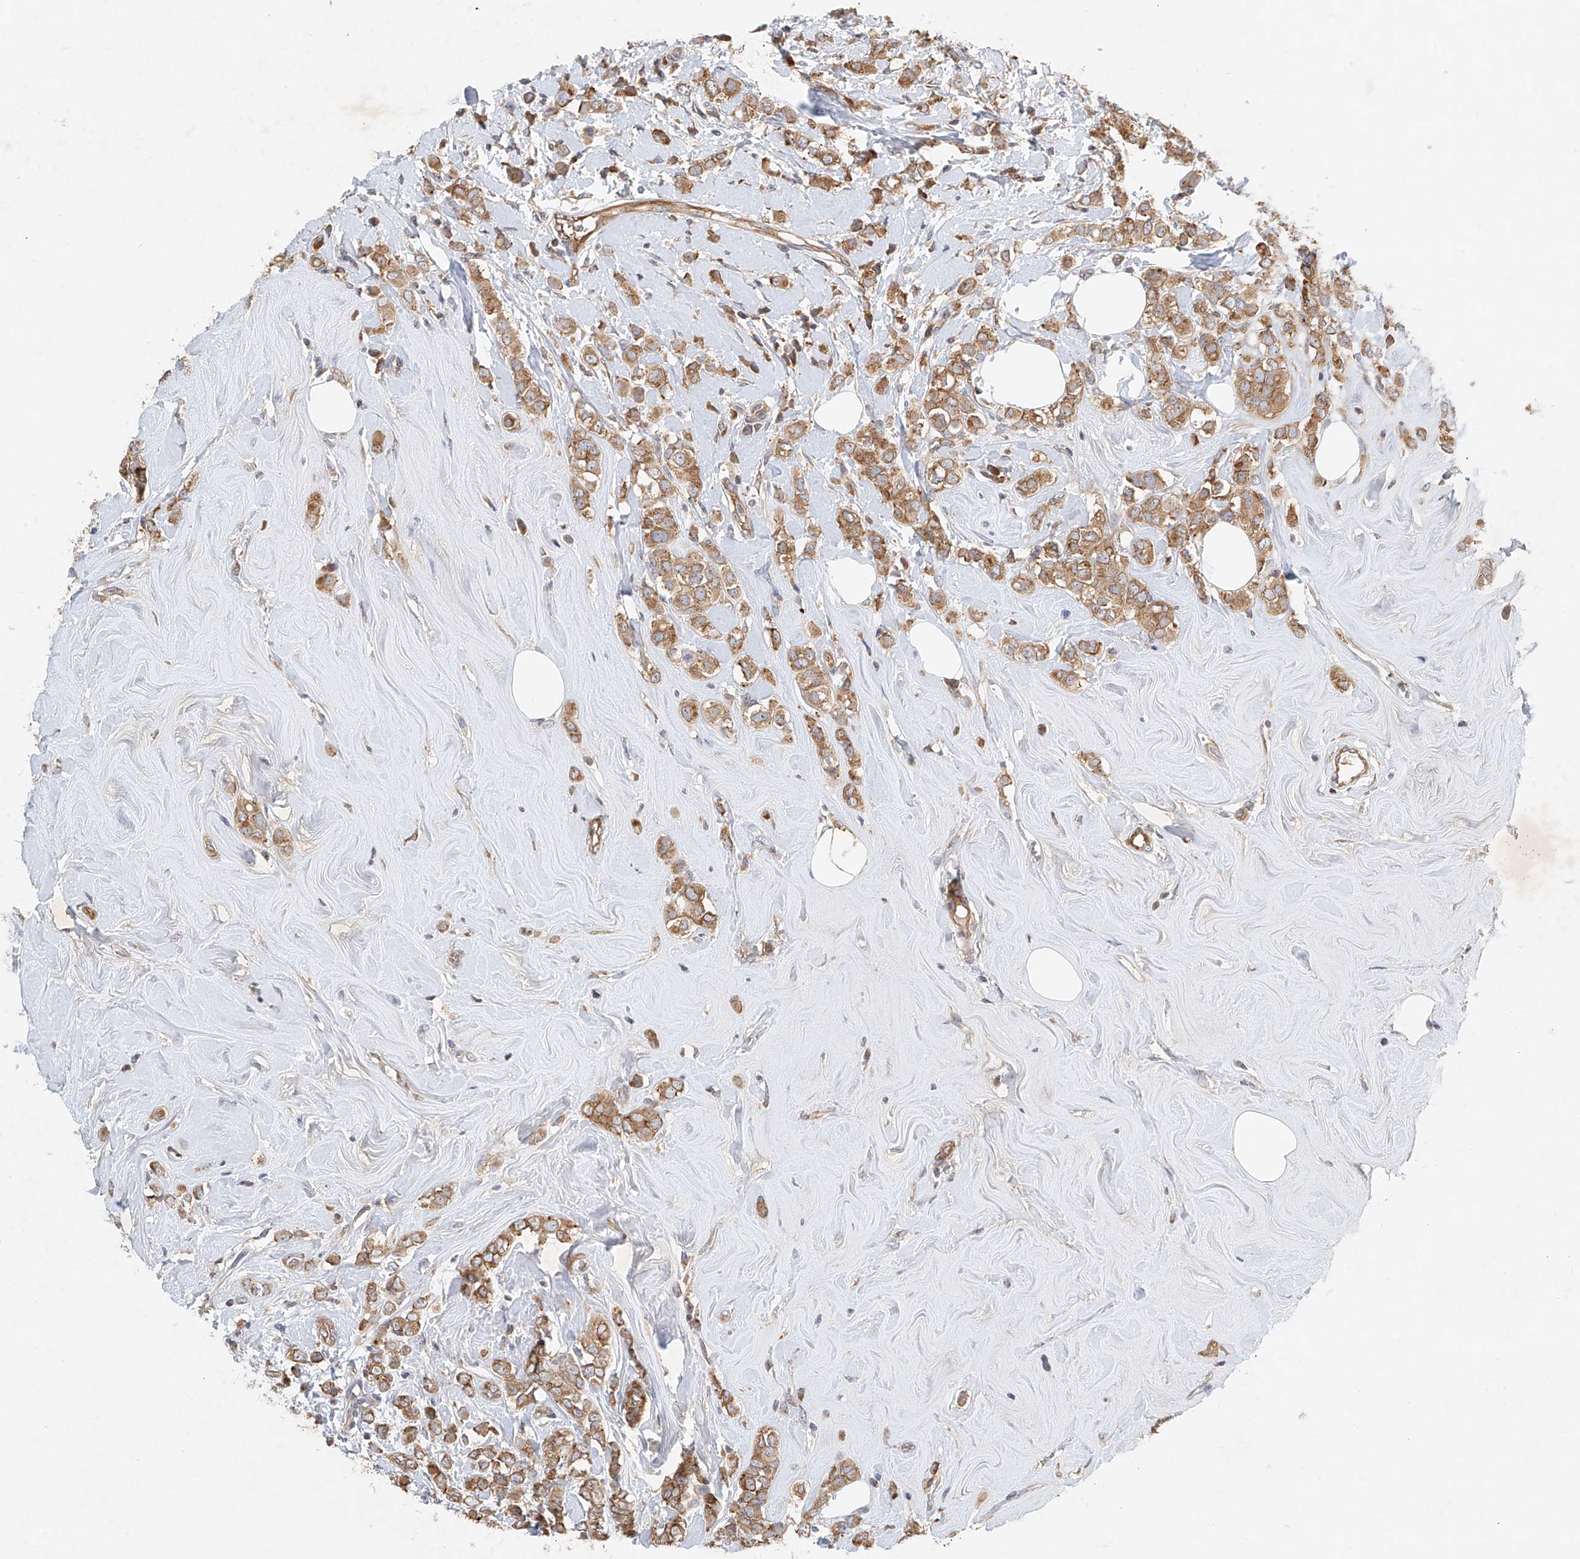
{"staining": {"intensity": "moderate", "quantity": ">75%", "location": "cytoplasmic/membranous"}, "tissue": "breast cancer", "cell_type": "Tumor cells", "image_type": "cancer", "snomed": [{"axis": "morphology", "description": "Lobular carcinoma"}, {"axis": "topography", "description": "Breast"}], "caption": "Protein expression analysis of lobular carcinoma (breast) reveals moderate cytoplasmic/membranous positivity in about >75% of tumor cells.", "gene": "CARMIL1", "patient": {"sex": "female", "age": 47}}